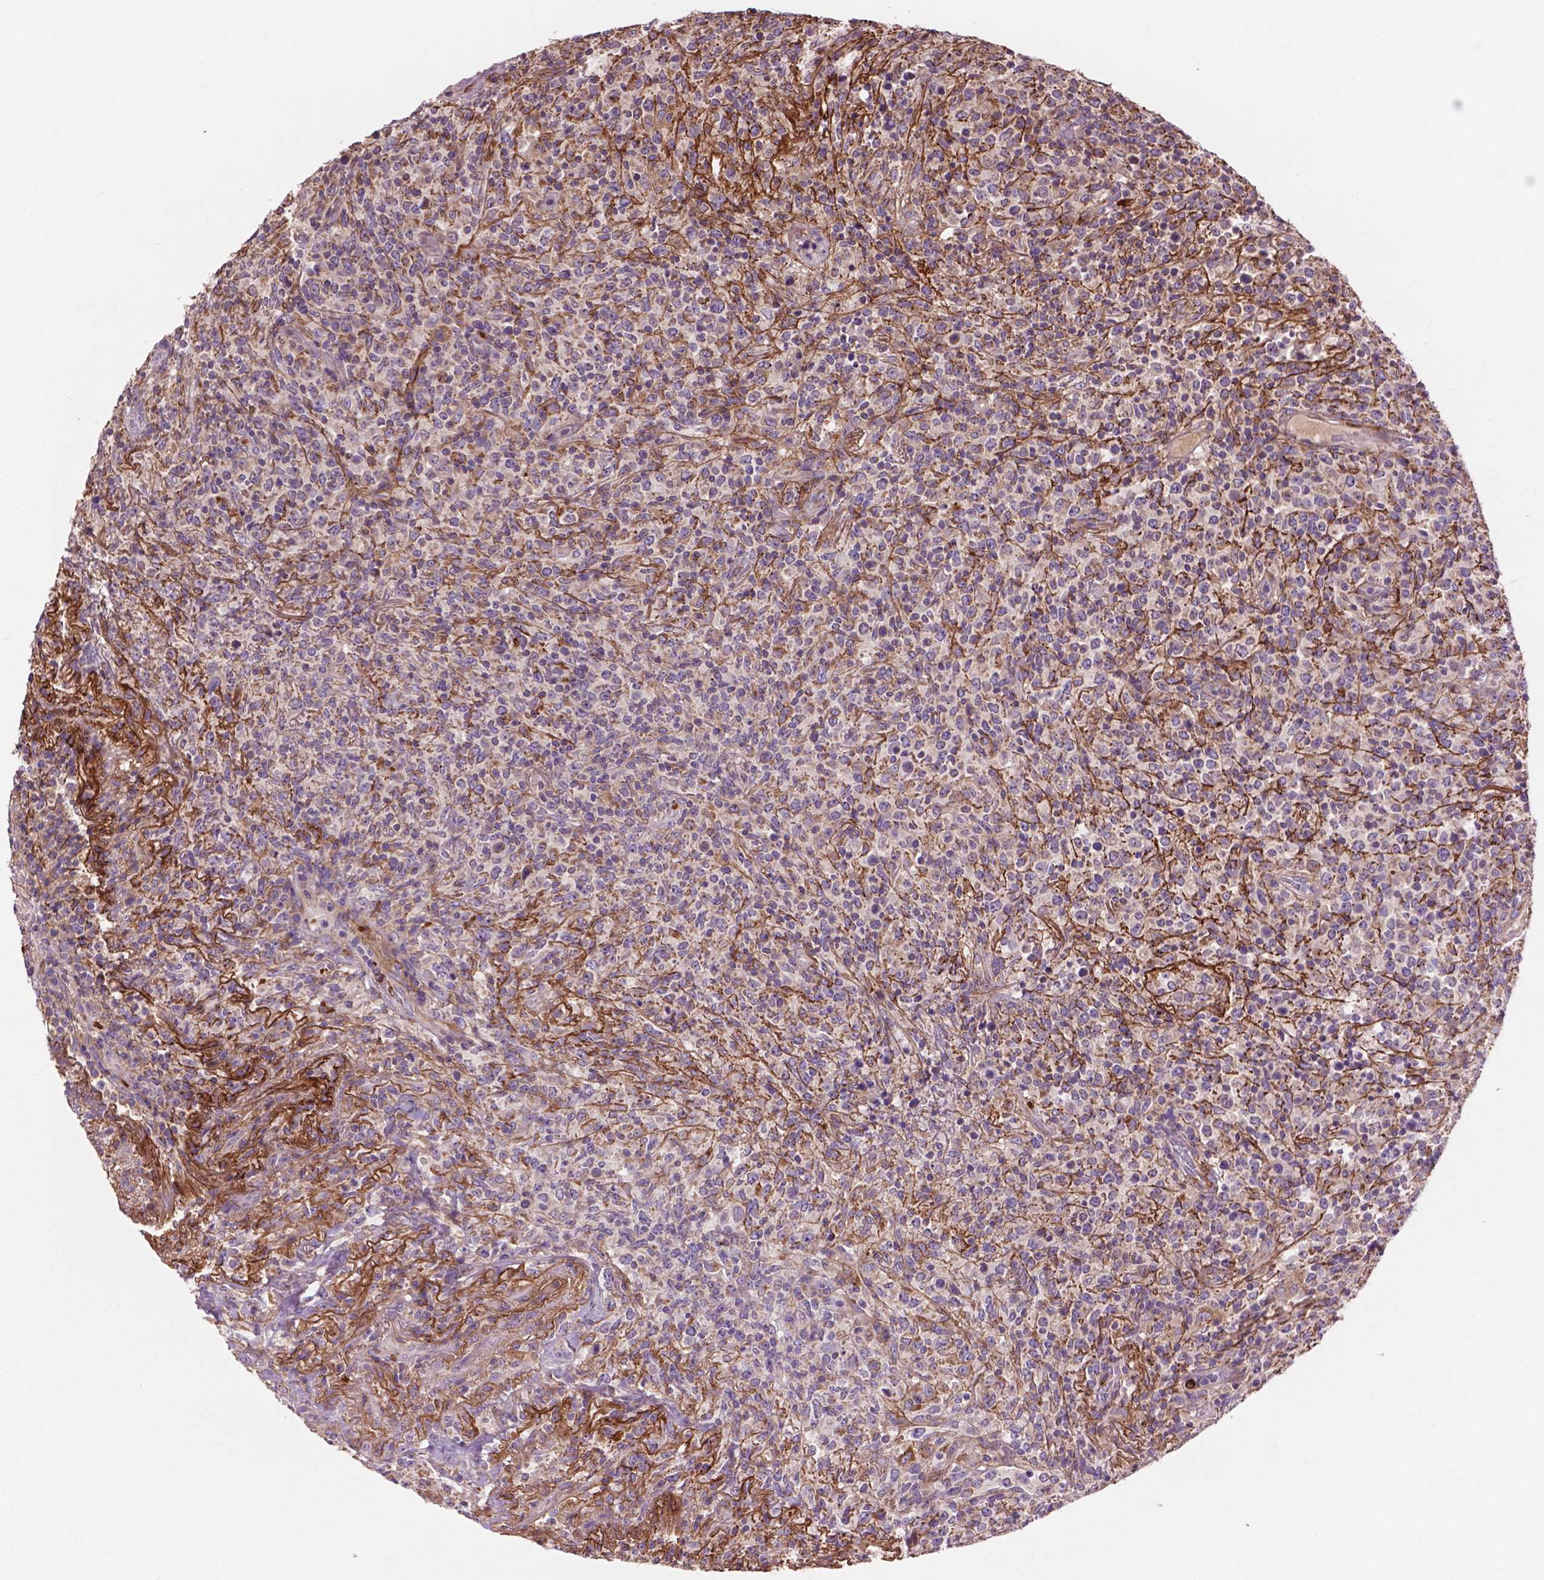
{"staining": {"intensity": "negative", "quantity": "none", "location": "none"}, "tissue": "lymphoma", "cell_type": "Tumor cells", "image_type": "cancer", "snomed": [{"axis": "morphology", "description": "Malignant lymphoma, non-Hodgkin's type, High grade"}, {"axis": "topography", "description": "Lung"}], "caption": "Immunohistochemistry photomicrograph of high-grade malignant lymphoma, non-Hodgkin's type stained for a protein (brown), which exhibits no staining in tumor cells.", "gene": "LRRC3C", "patient": {"sex": "male", "age": 79}}